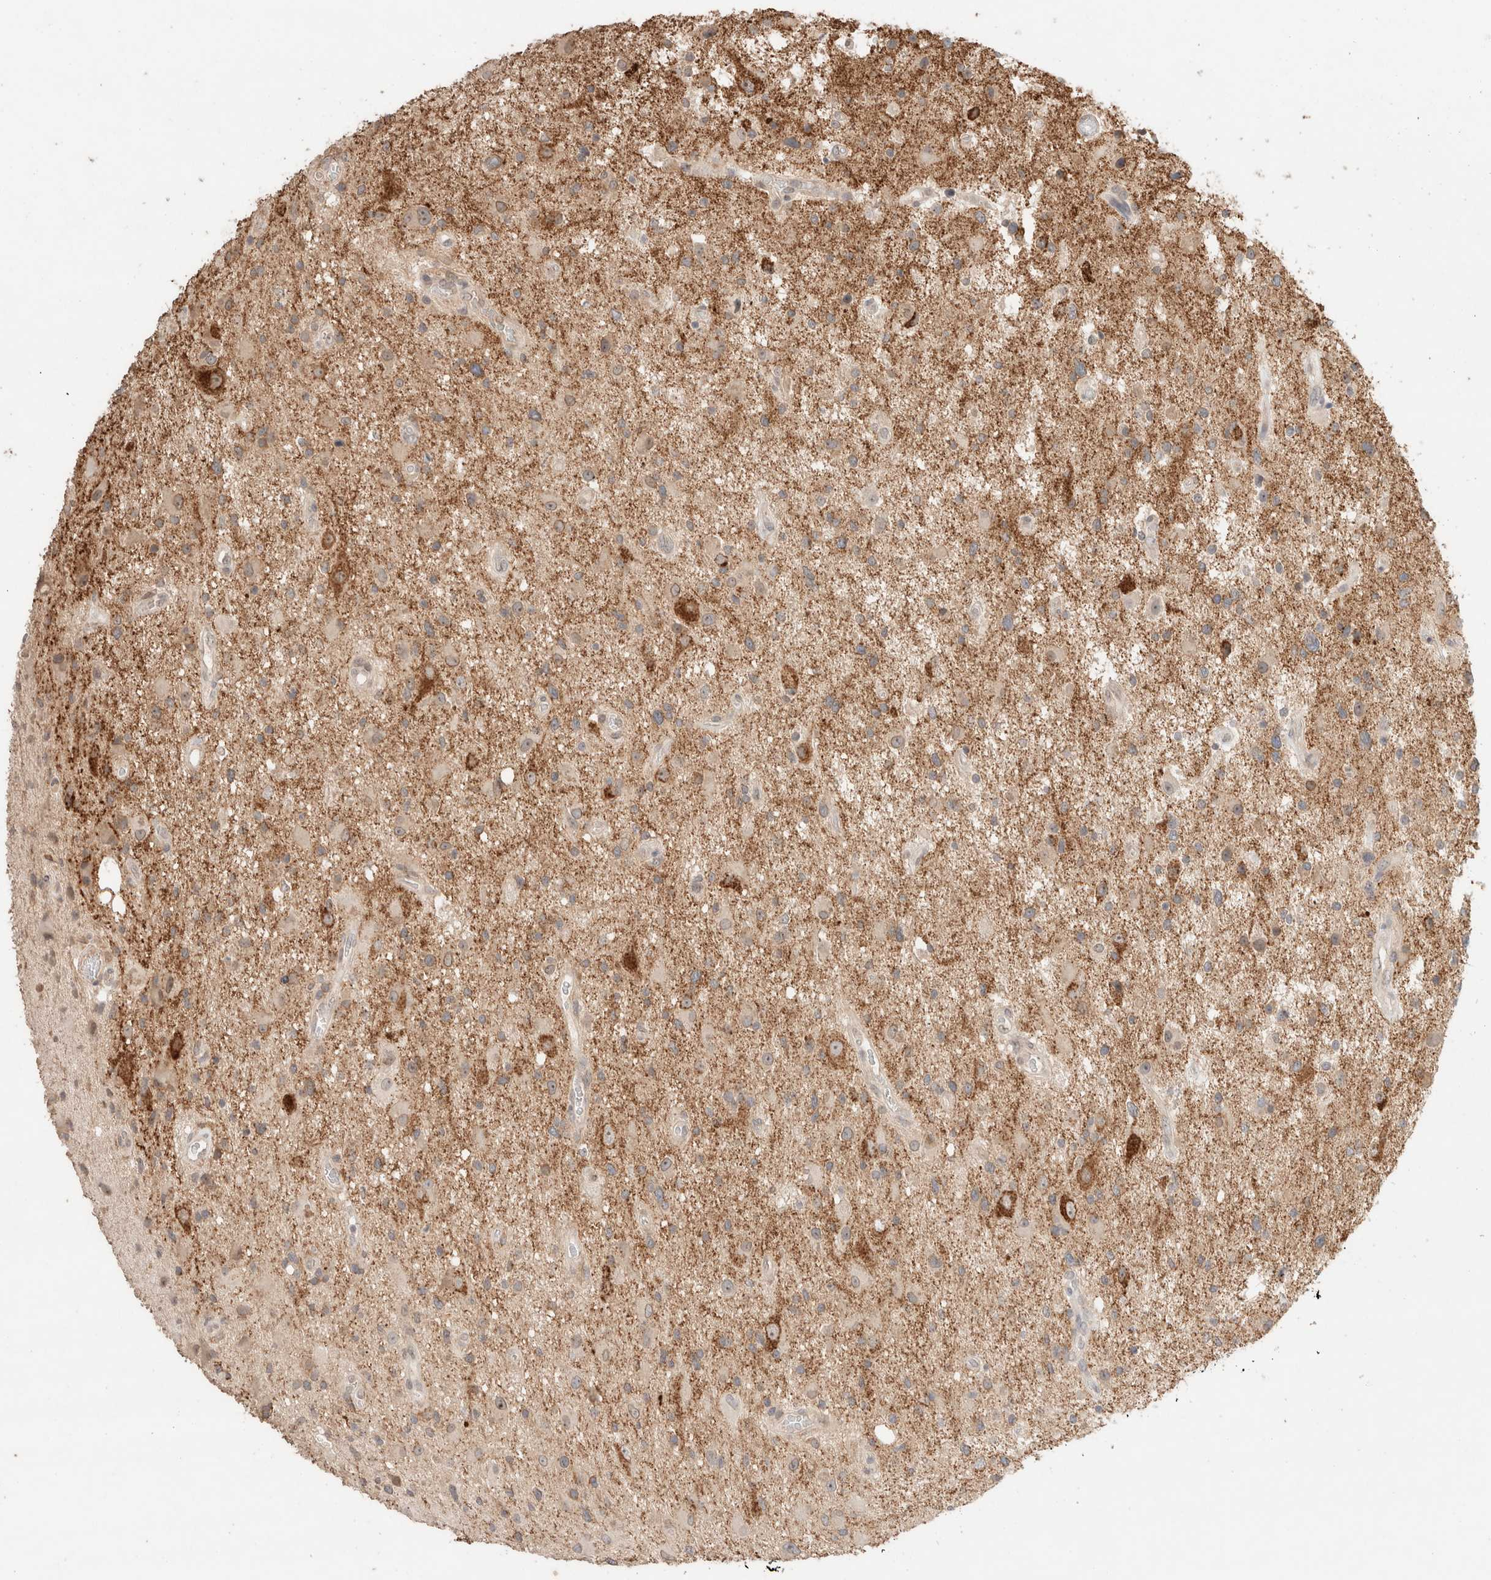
{"staining": {"intensity": "moderate", "quantity": "<25%", "location": "cytoplasmic/membranous"}, "tissue": "glioma", "cell_type": "Tumor cells", "image_type": "cancer", "snomed": [{"axis": "morphology", "description": "Glioma, malignant, High grade"}, {"axis": "topography", "description": "Brain"}], "caption": "Immunohistochemistry photomicrograph of neoplastic tissue: glioma stained using IHC reveals low levels of moderate protein expression localized specifically in the cytoplasmic/membranous of tumor cells, appearing as a cytoplasmic/membranous brown color.", "gene": "TRIM41", "patient": {"sex": "male", "age": 33}}